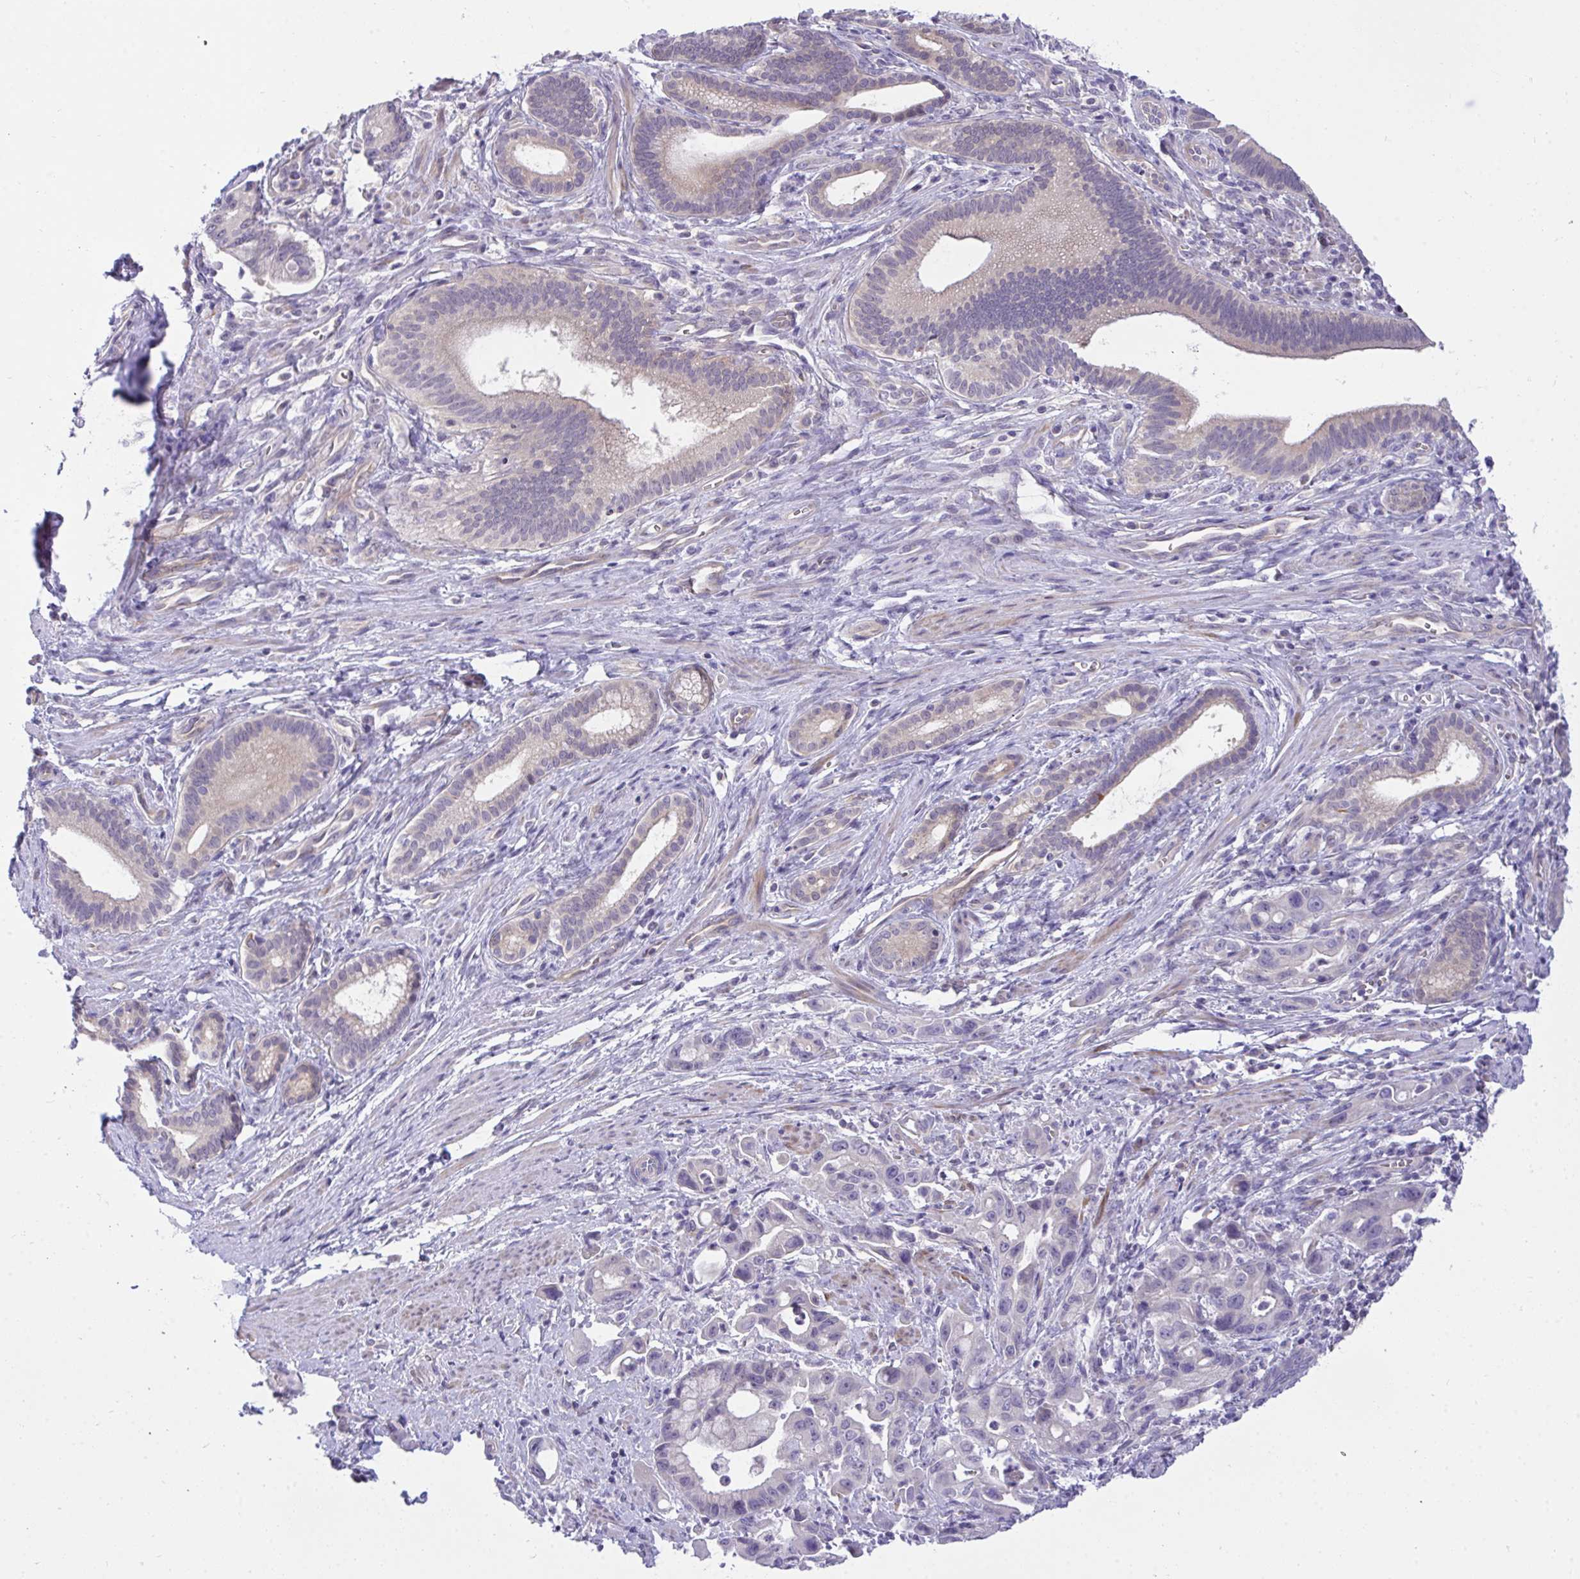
{"staining": {"intensity": "weak", "quantity": "<25%", "location": "cytoplasmic/membranous"}, "tissue": "pancreatic cancer", "cell_type": "Tumor cells", "image_type": "cancer", "snomed": [{"axis": "morphology", "description": "Adenocarcinoma, NOS"}, {"axis": "topography", "description": "Pancreas"}], "caption": "Tumor cells are negative for protein expression in human pancreatic cancer.", "gene": "C19orf54", "patient": {"sex": "male", "age": 68}}